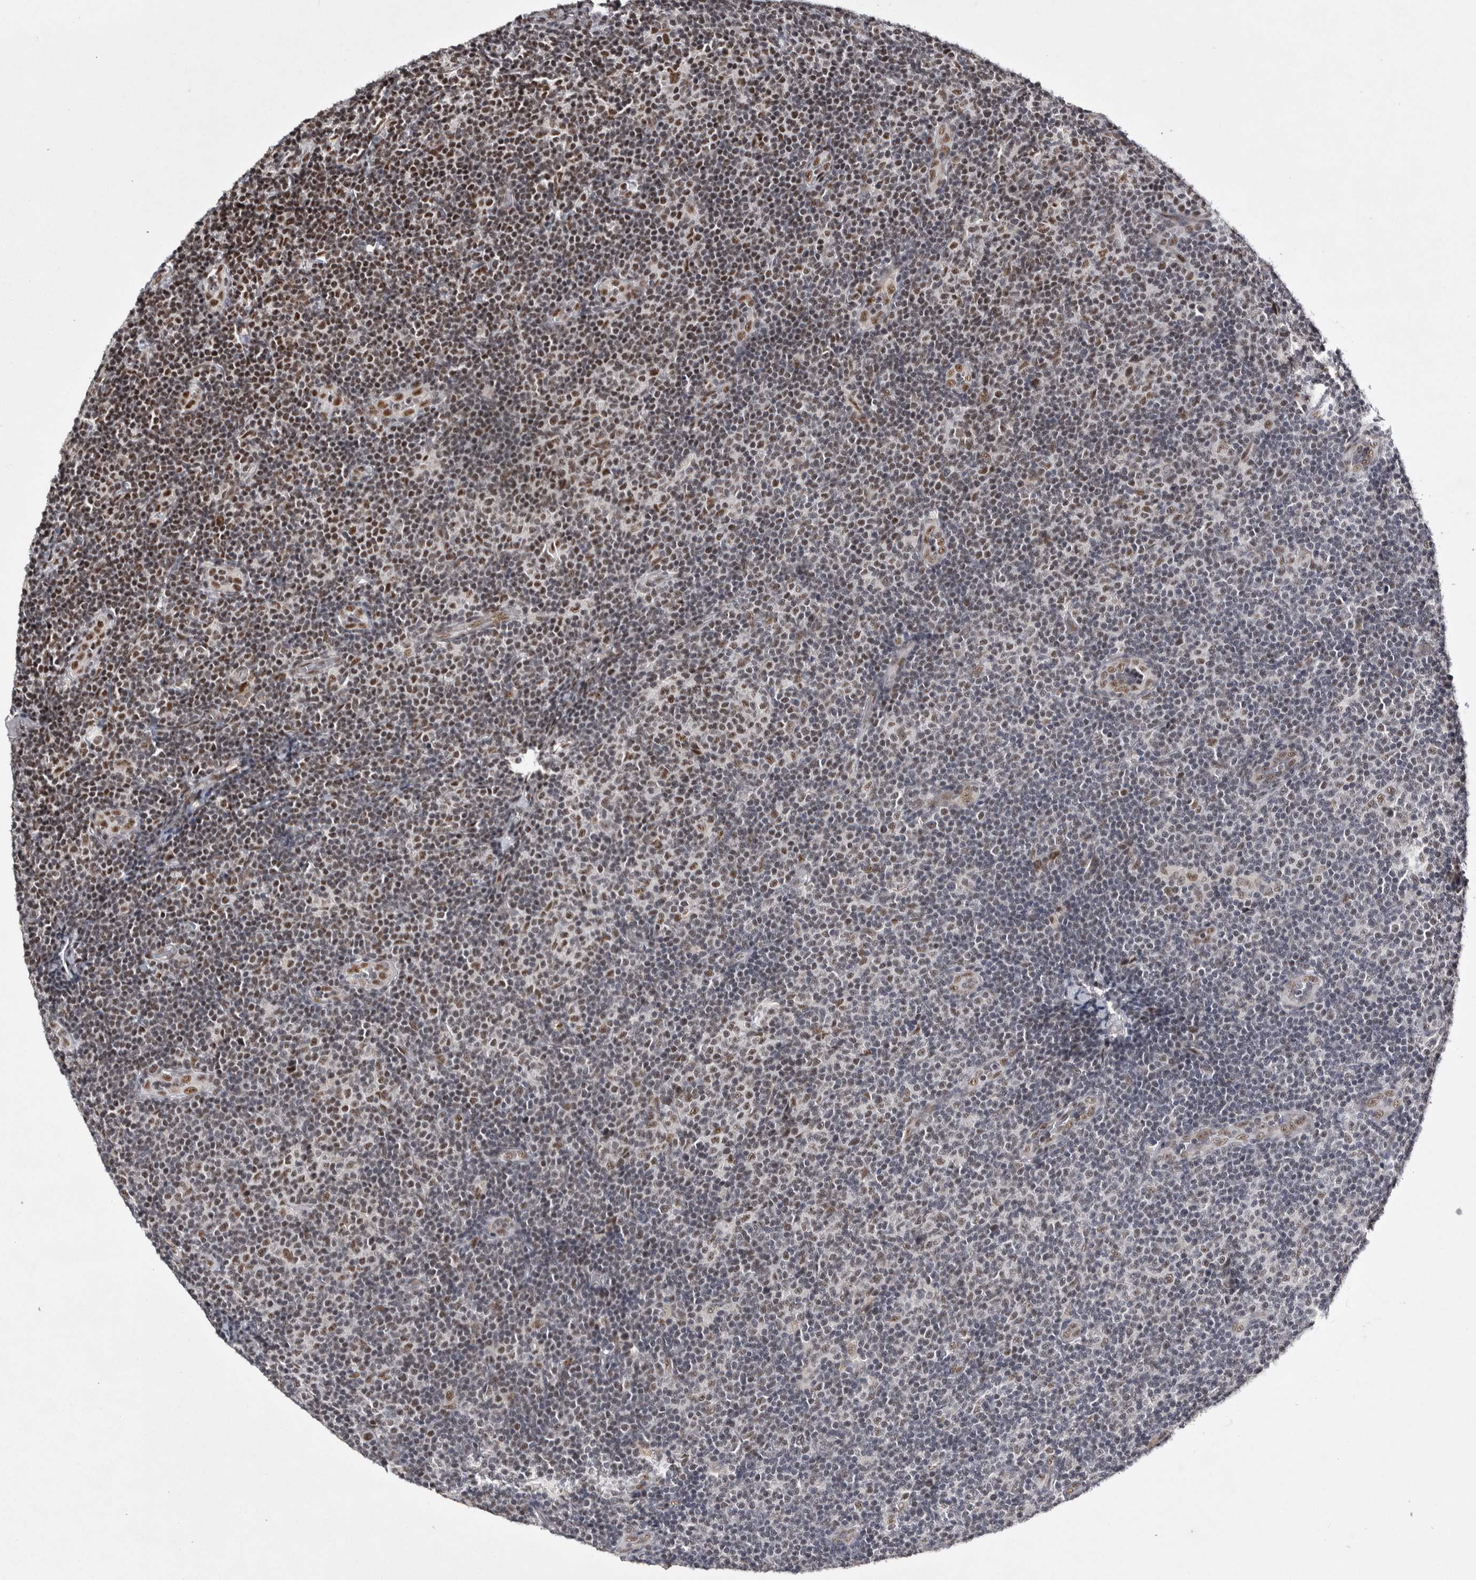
{"staining": {"intensity": "moderate", "quantity": "25%-75%", "location": "nuclear"}, "tissue": "lymphoma", "cell_type": "Tumor cells", "image_type": "cancer", "snomed": [{"axis": "morphology", "description": "Malignant lymphoma, non-Hodgkin's type, Low grade"}, {"axis": "topography", "description": "Lymph node"}], "caption": "There is medium levels of moderate nuclear positivity in tumor cells of malignant lymphoma, non-Hodgkin's type (low-grade), as demonstrated by immunohistochemical staining (brown color).", "gene": "ASPN", "patient": {"sex": "male", "age": 83}}